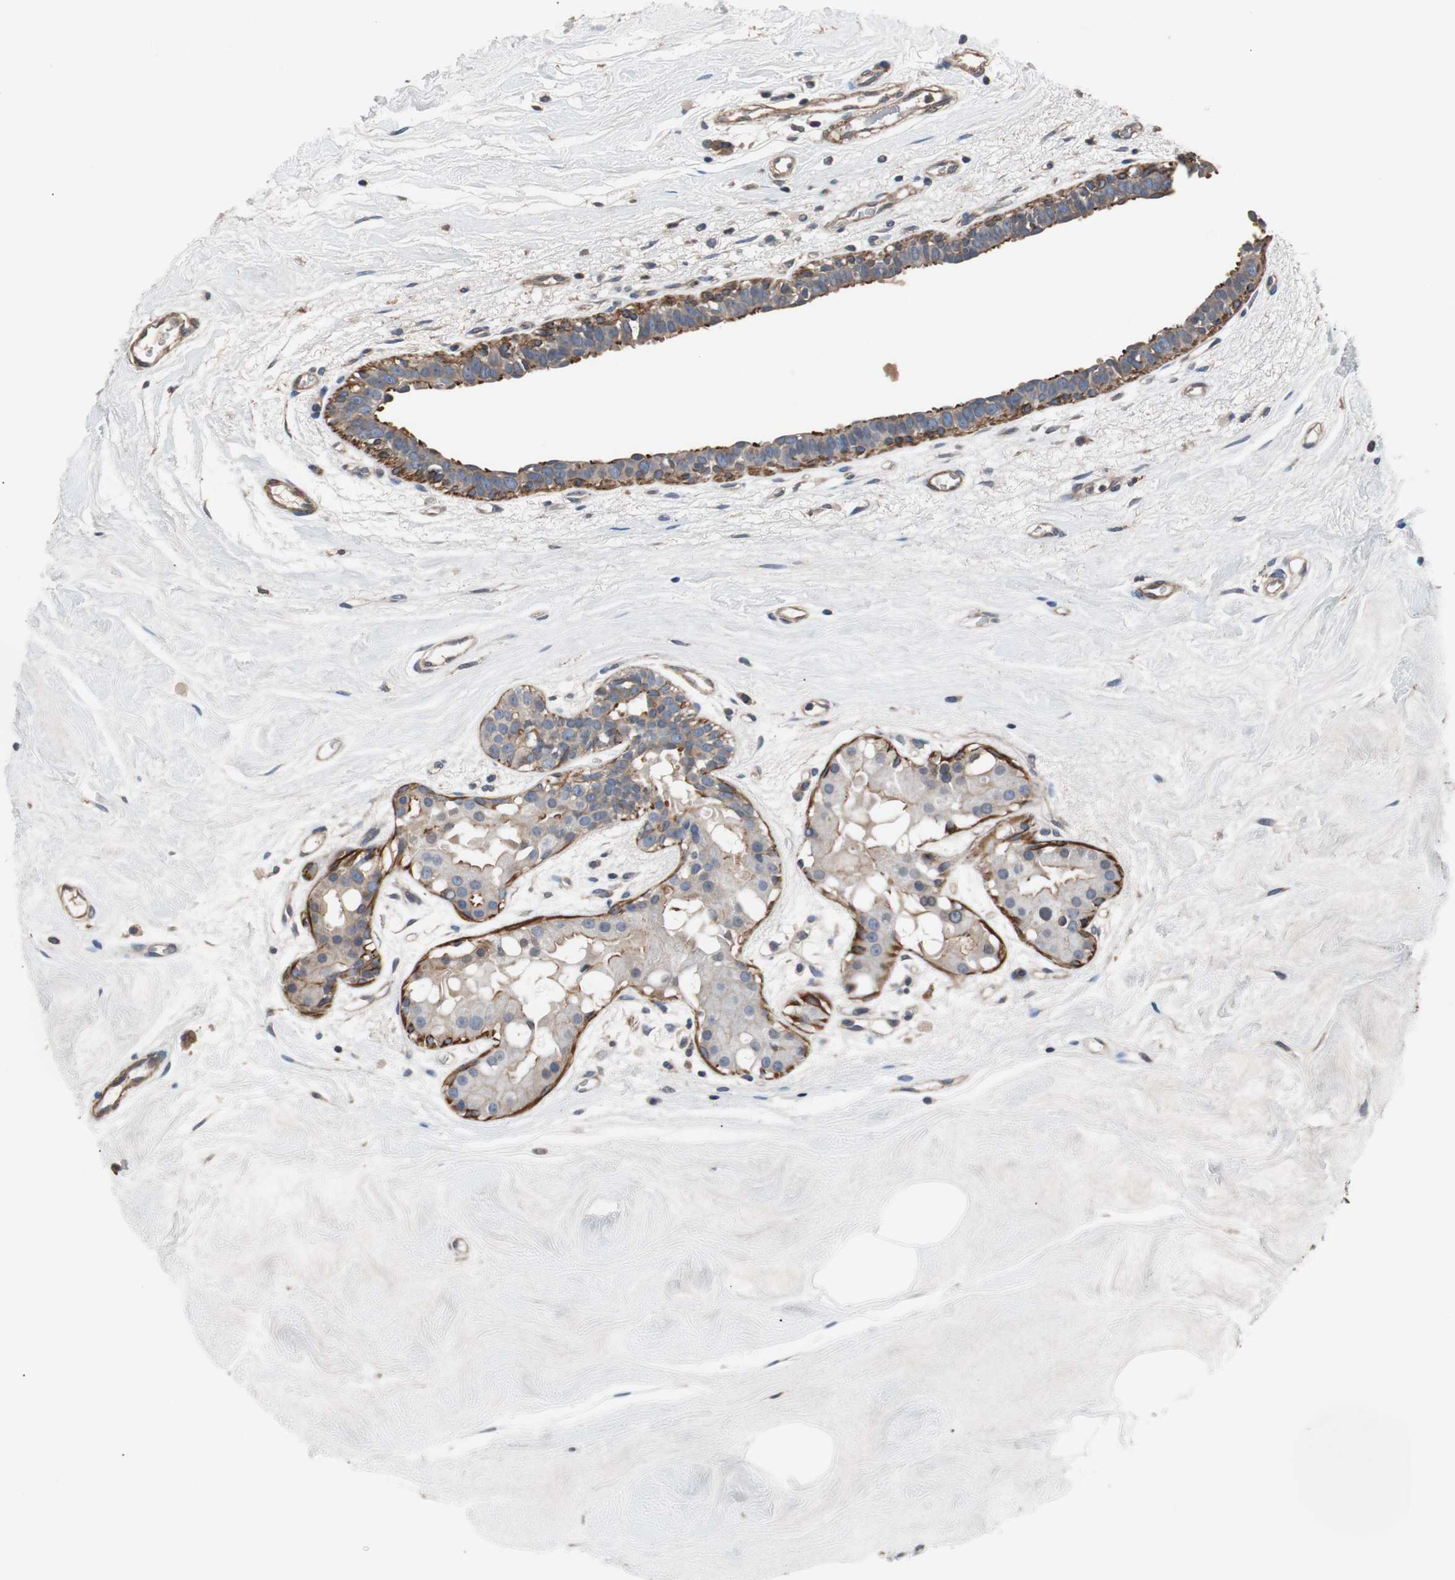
{"staining": {"intensity": "strong", "quantity": ">75%", "location": "cytoplasmic/membranous"}, "tissue": "breast cancer", "cell_type": "Tumor cells", "image_type": "cancer", "snomed": [{"axis": "morphology", "description": "Duct carcinoma"}, {"axis": "topography", "description": "Breast"}], "caption": "Immunohistochemistry (DAB) staining of human intraductal carcinoma (breast) demonstrates strong cytoplasmic/membranous protein expression in about >75% of tumor cells.", "gene": "PITRM1", "patient": {"sex": "female", "age": 40}}